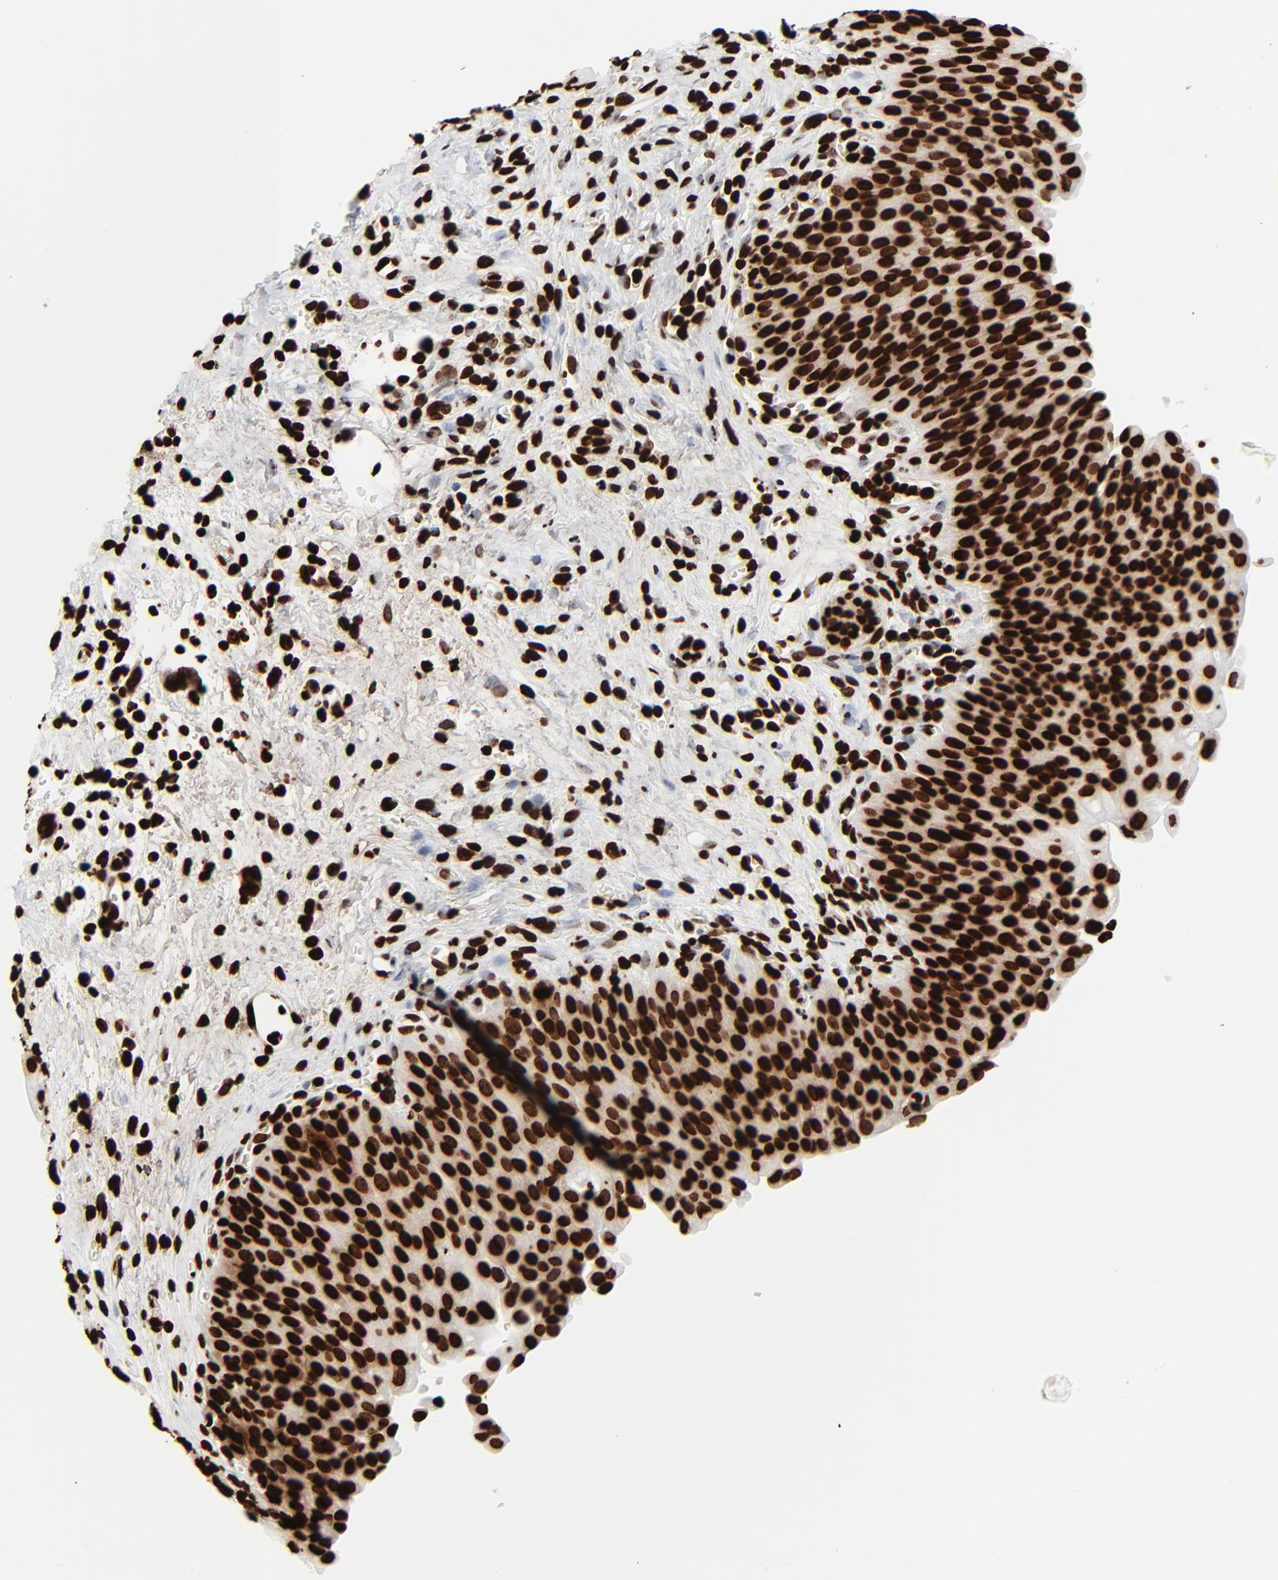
{"staining": {"intensity": "strong", "quantity": ">75%", "location": "nuclear"}, "tissue": "urinary bladder", "cell_type": "Urothelial cells", "image_type": "normal", "snomed": [{"axis": "morphology", "description": "Normal tissue, NOS"}, {"axis": "morphology", "description": "Dysplasia, NOS"}, {"axis": "topography", "description": "Urinary bladder"}], "caption": "Urinary bladder stained for a protein (brown) shows strong nuclear positive staining in approximately >75% of urothelial cells.", "gene": "H3", "patient": {"sex": "male", "age": 35}}